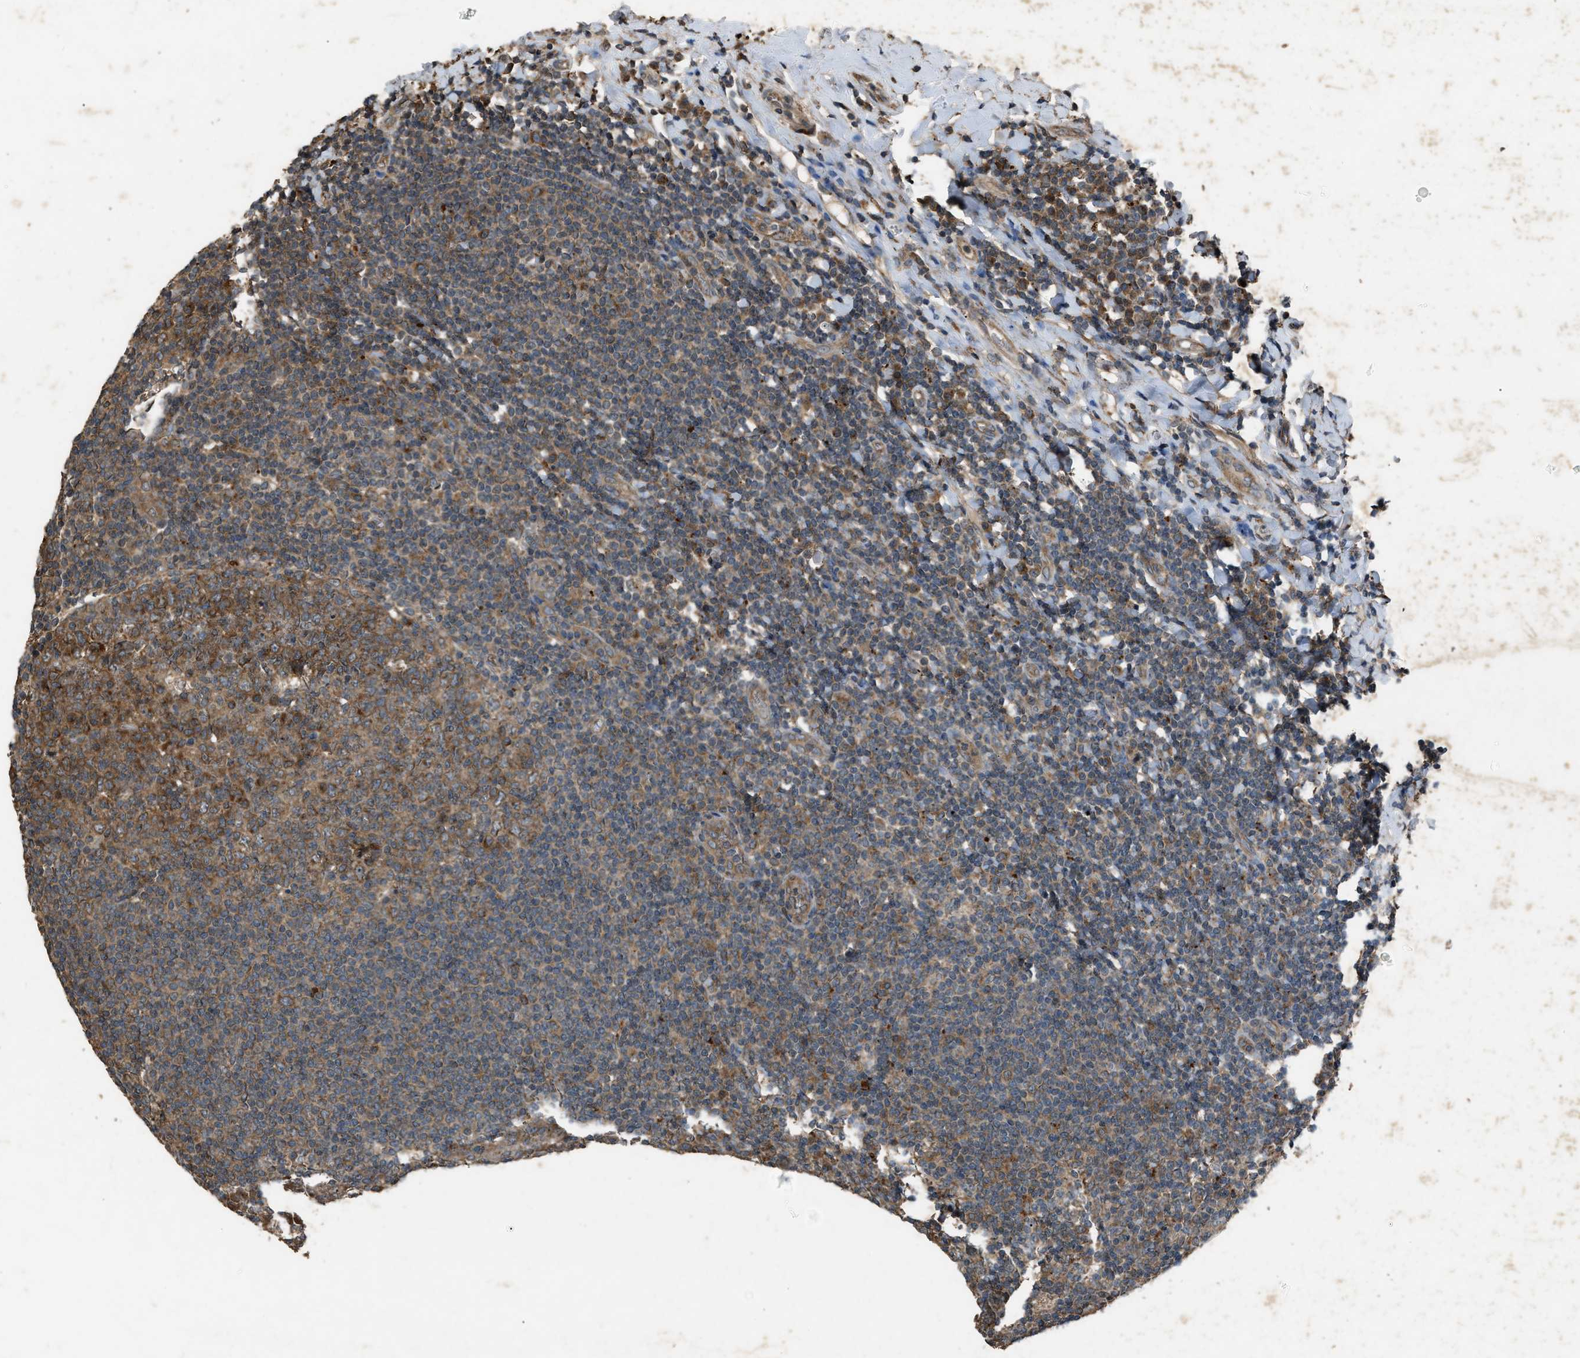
{"staining": {"intensity": "moderate", "quantity": ">75%", "location": "cytoplasmic/membranous"}, "tissue": "tonsil", "cell_type": "Germinal center cells", "image_type": "normal", "snomed": [{"axis": "morphology", "description": "Normal tissue, NOS"}, {"axis": "topography", "description": "Tonsil"}], "caption": "Protein staining of unremarkable tonsil displays moderate cytoplasmic/membranous positivity in approximately >75% of germinal center cells. The protein of interest is shown in brown color, while the nuclei are stained blue.", "gene": "PSMD1", "patient": {"sex": "male", "age": 31}}